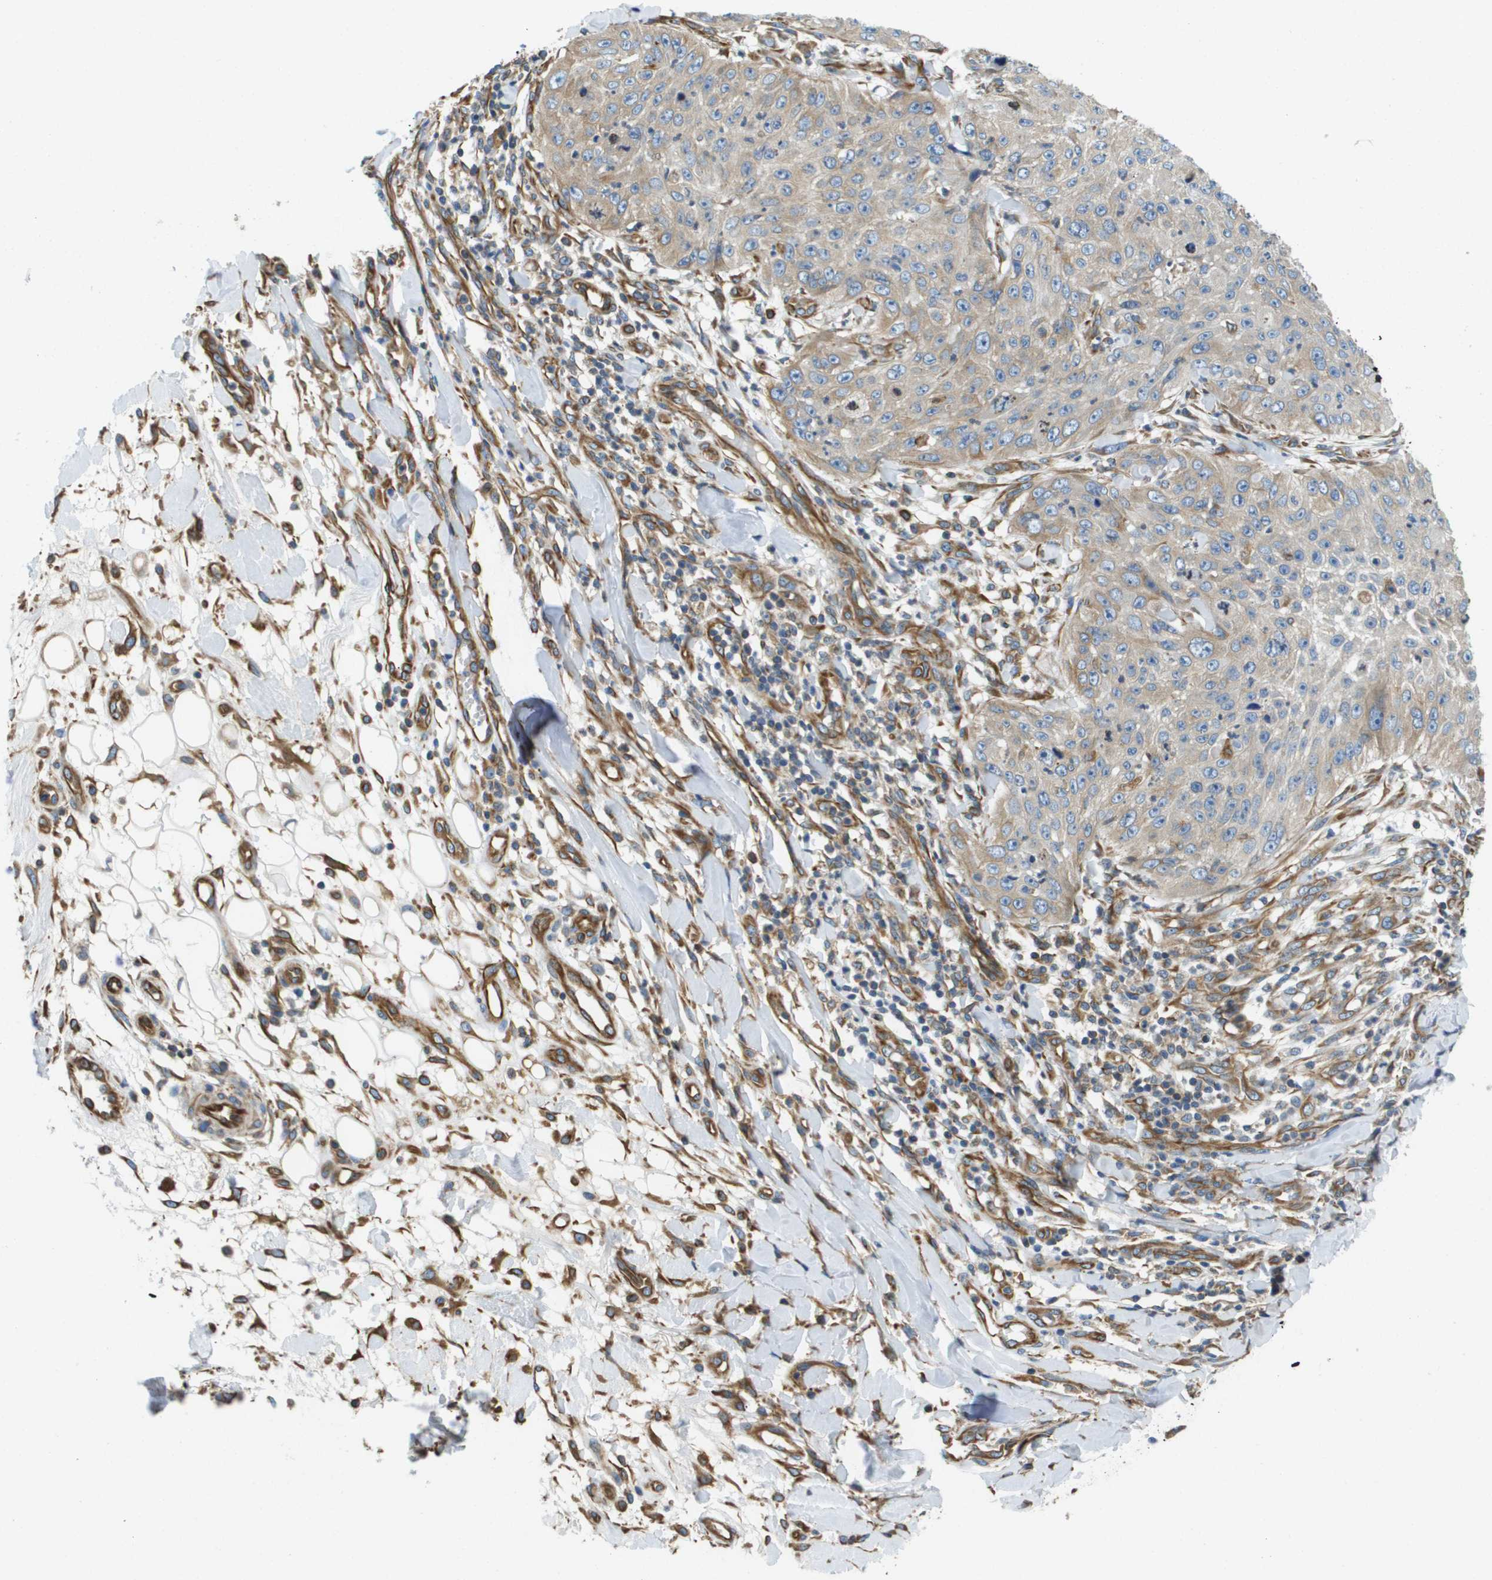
{"staining": {"intensity": "weak", "quantity": ">75%", "location": "cytoplasmic/membranous"}, "tissue": "skin cancer", "cell_type": "Tumor cells", "image_type": "cancer", "snomed": [{"axis": "morphology", "description": "Squamous cell carcinoma, NOS"}, {"axis": "topography", "description": "Skin"}], "caption": "Tumor cells reveal weak cytoplasmic/membranous positivity in about >75% of cells in skin cancer (squamous cell carcinoma). The staining was performed using DAB (3,3'-diaminobenzidine), with brown indicating positive protein expression. Nuclei are stained blue with hematoxylin.", "gene": "HSD17B12", "patient": {"sex": "female", "age": 80}}